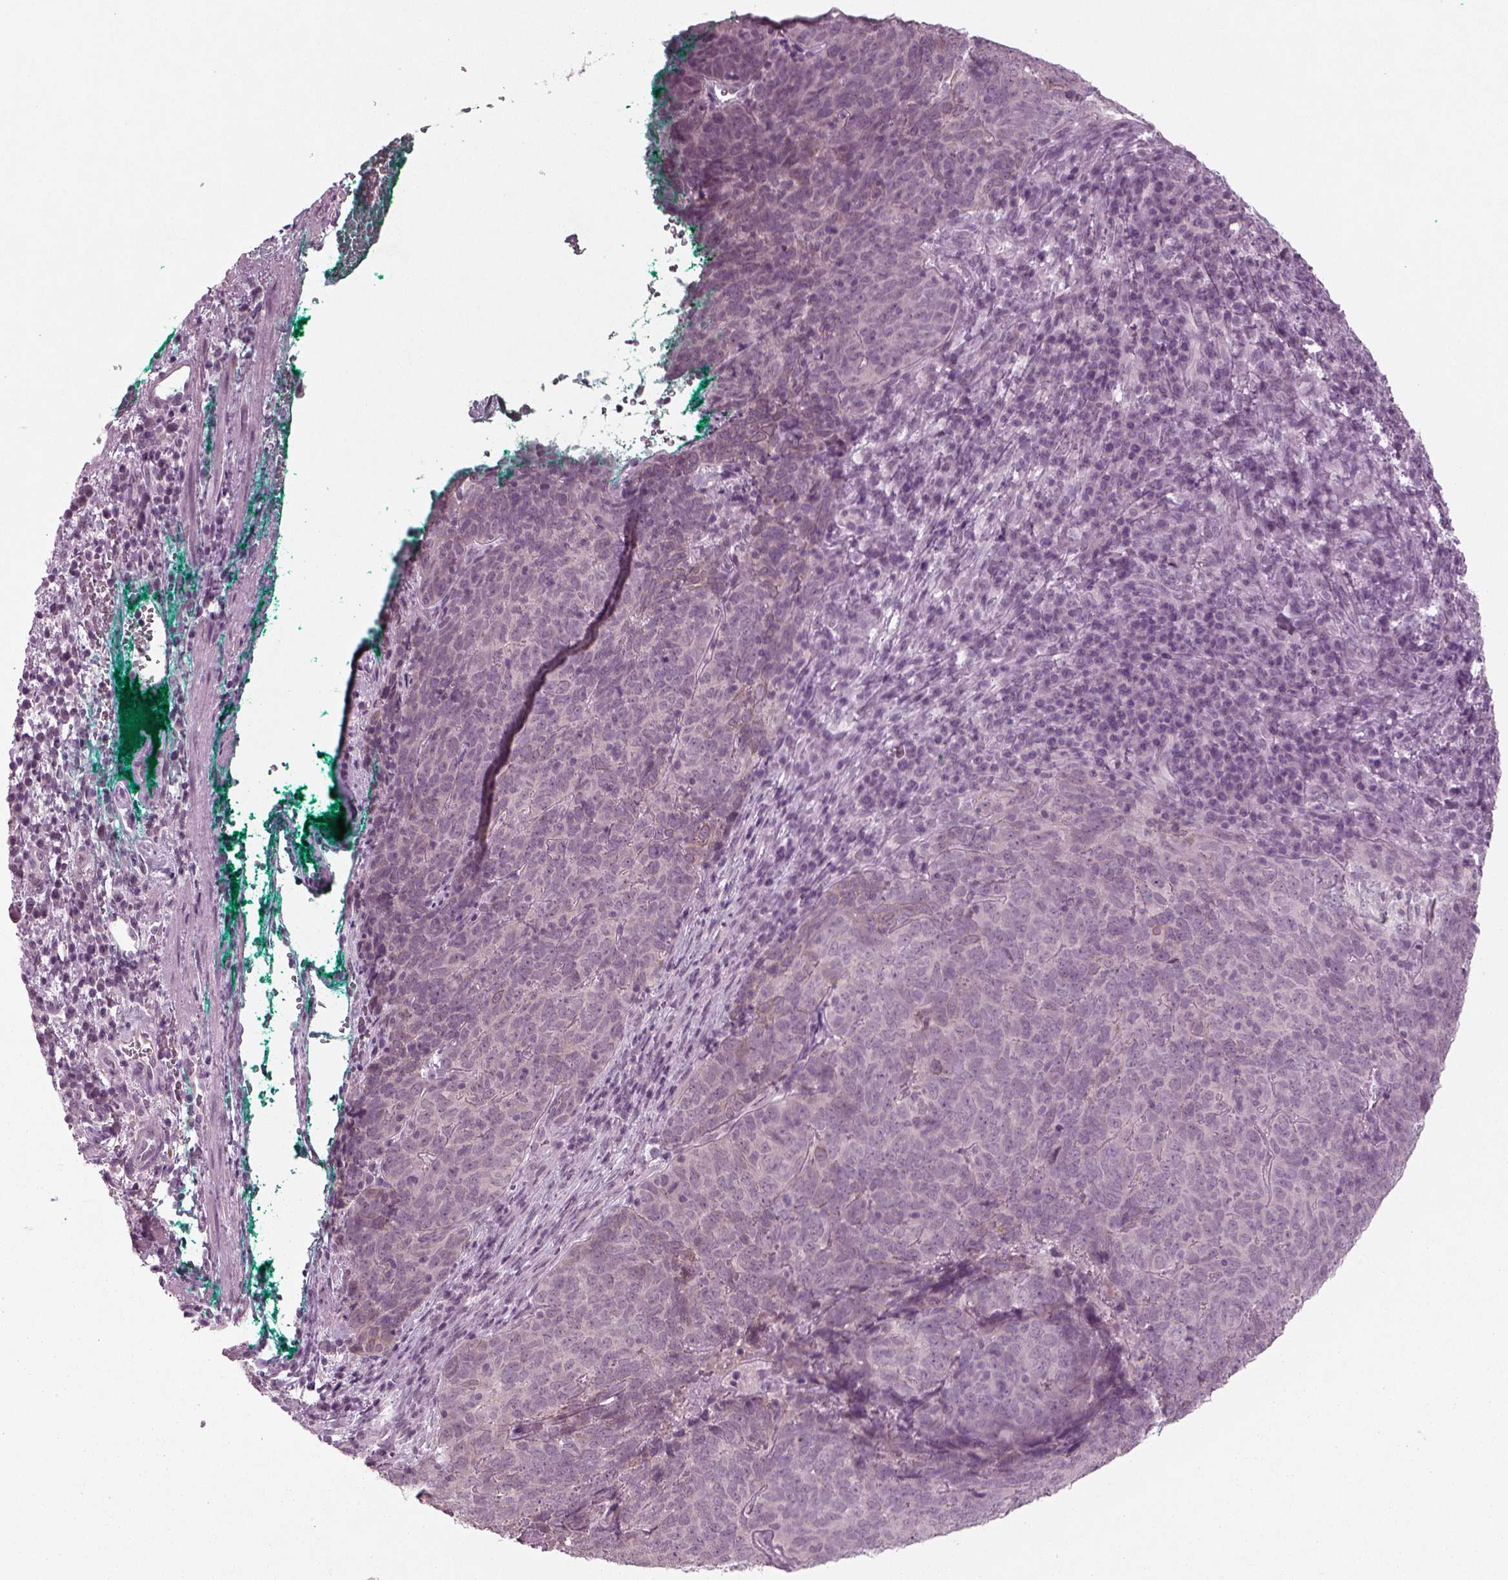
{"staining": {"intensity": "weak", "quantity": "<25%", "location": "cytoplasmic/membranous"}, "tissue": "skin cancer", "cell_type": "Tumor cells", "image_type": "cancer", "snomed": [{"axis": "morphology", "description": "Squamous cell carcinoma, NOS"}, {"axis": "topography", "description": "Skin"}, {"axis": "topography", "description": "Anal"}], "caption": "Immunohistochemistry photomicrograph of neoplastic tissue: skin cancer (squamous cell carcinoma) stained with DAB (3,3'-diaminobenzidine) displays no significant protein staining in tumor cells. Brightfield microscopy of immunohistochemistry (IHC) stained with DAB (brown) and hematoxylin (blue), captured at high magnification.", "gene": "MGAT4D", "patient": {"sex": "female", "age": 51}}